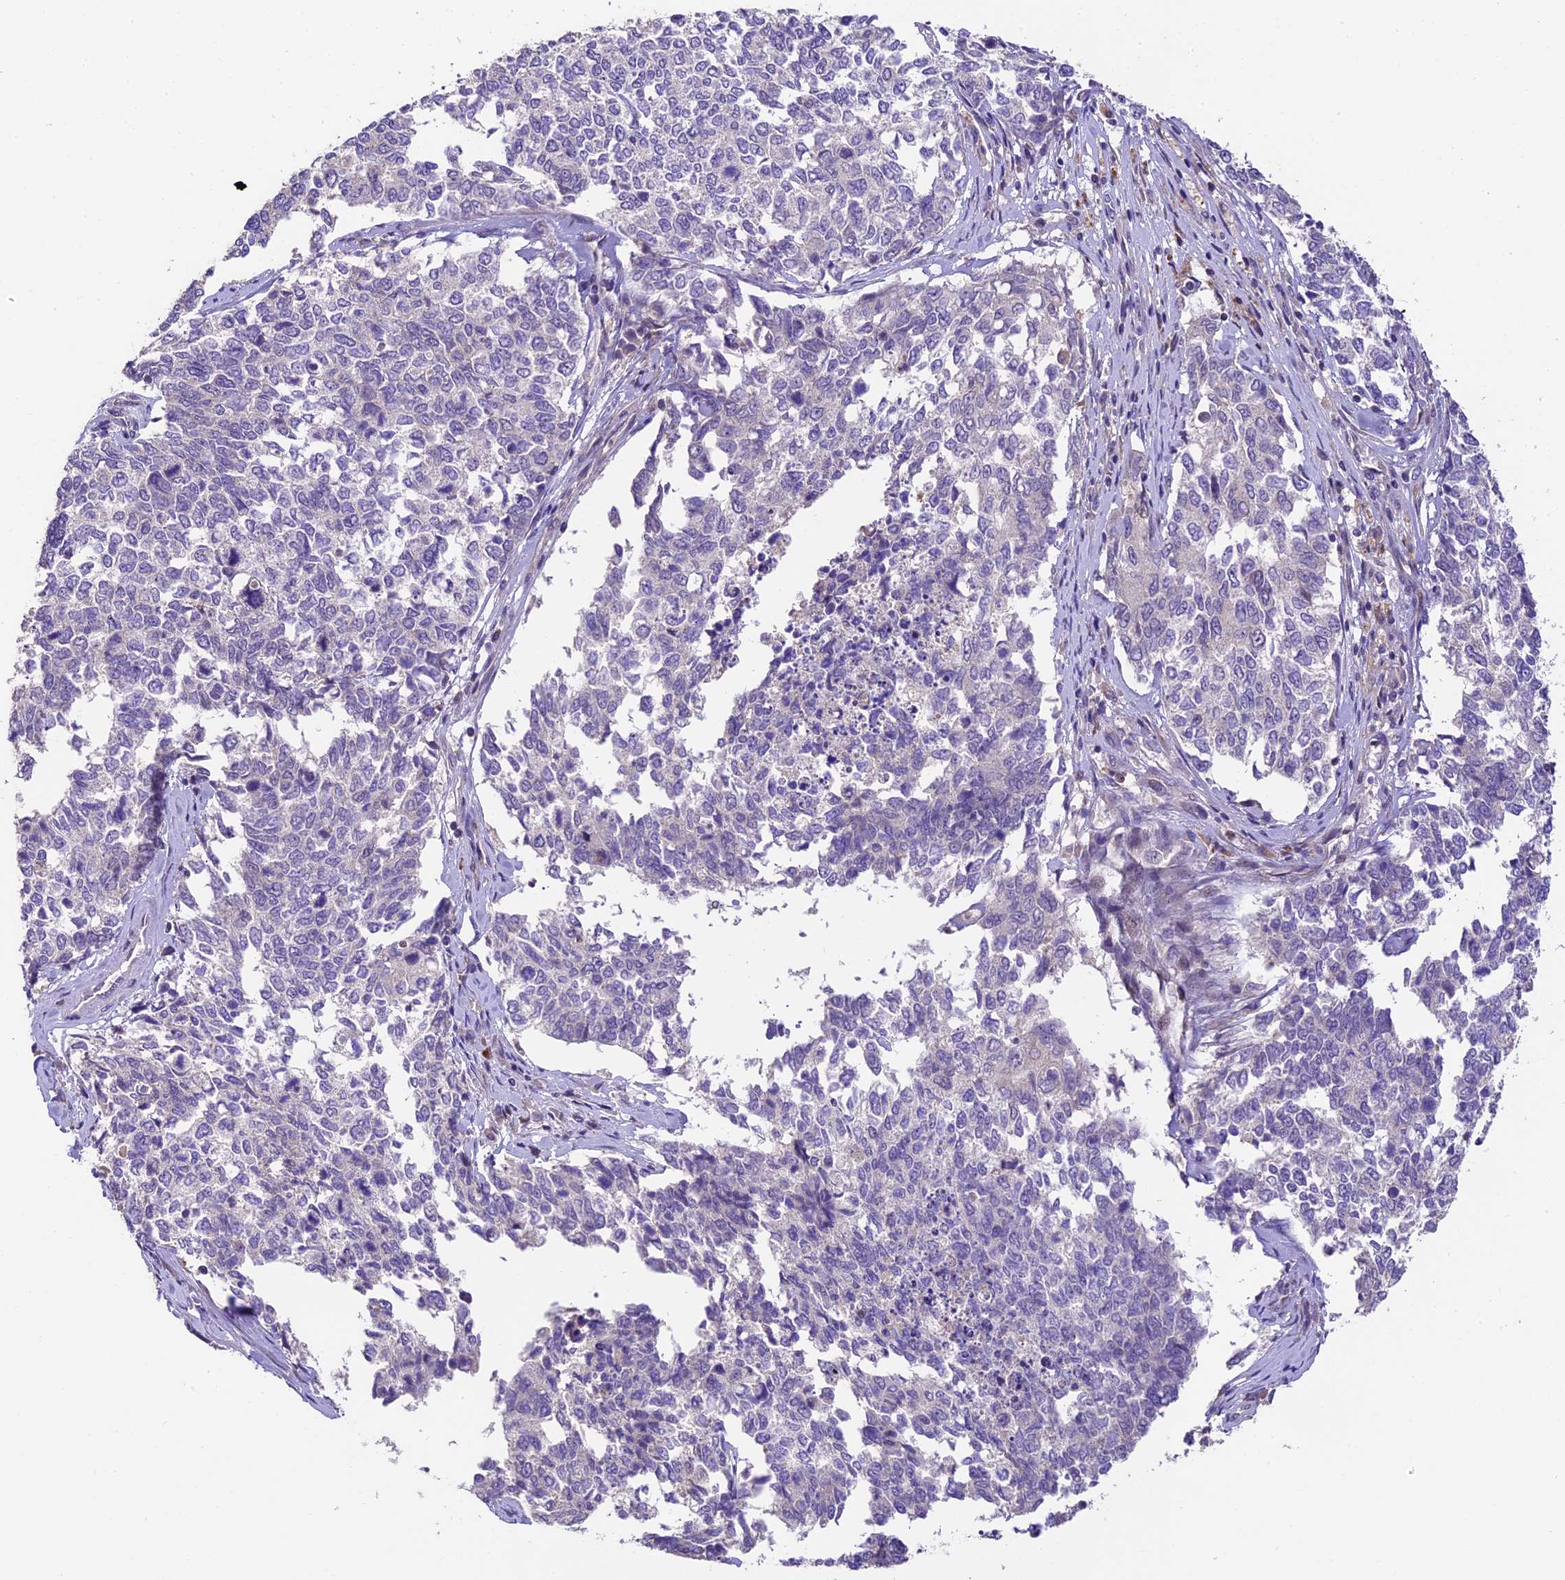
{"staining": {"intensity": "negative", "quantity": "none", "location": "none"}, "tissue": "cervical cancer", "cell_type": "Tumor cells", "image_type": "cancer", "snomed": [{"axis": "morphology", "description": "Squamous cell carcinoma, NOS"}, {"axis": "topography", "description": "Cervix"}], "caption": "The image exhibits no staining of tumor cells in cervical cancer (squamous cell carcinoma).", "gene": "DGKH", "patient": {"sex": "female", "age": 63}}